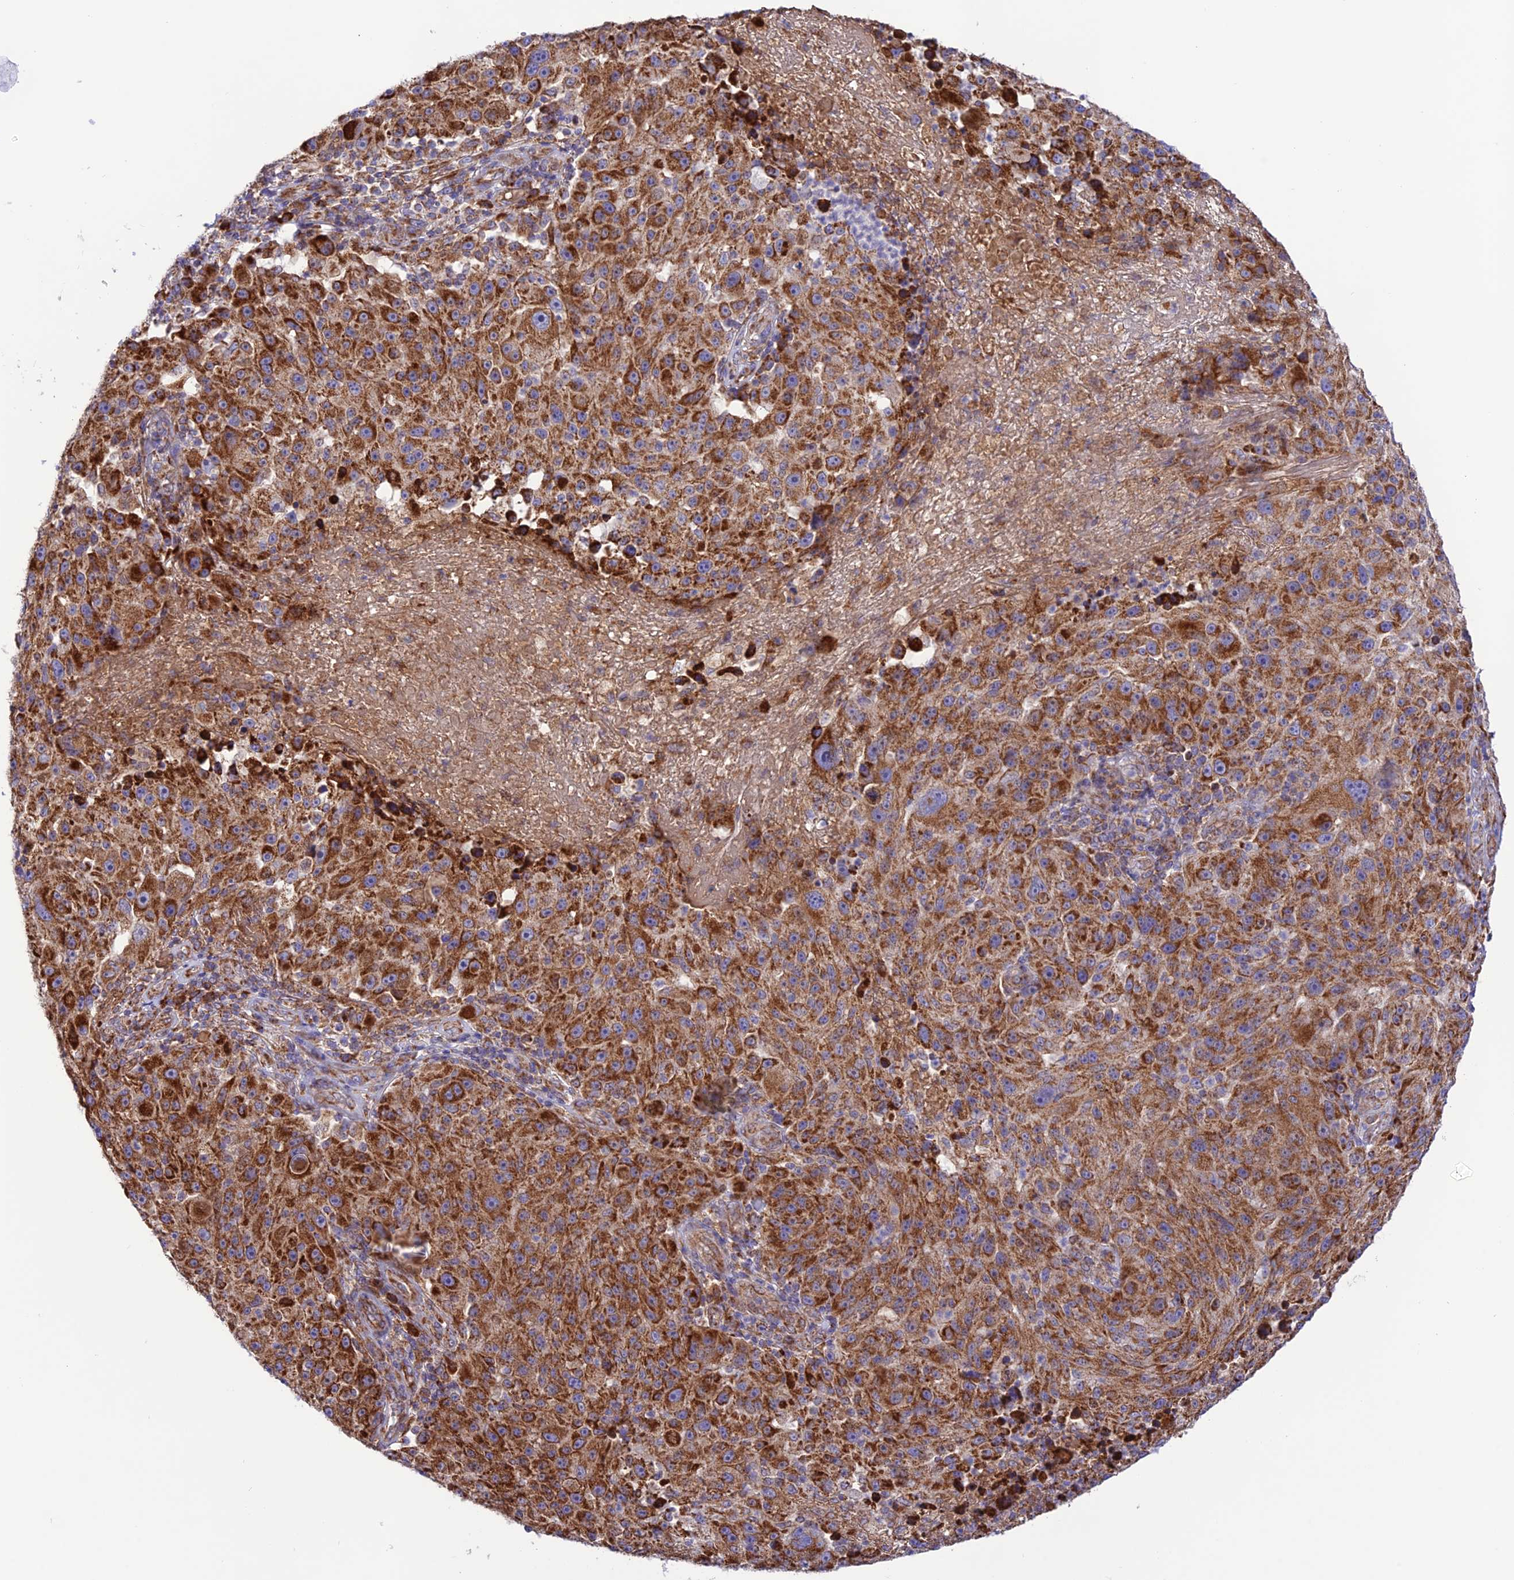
{"staining": {"intensity": "strong", "quantity": ">75%", "location": "cytoplasmic/membranous"}, "tissue": "melanoma", "cell_type": "Tumor cells", "image_type": "cancer", "snomed": [{"axis": "morphology", "description": "Malignant melanoma, NOS"}, {"axis": "topography", "description": "Skin"}], "caption": "Protein analysis of melanoma tissue reveals strong cytoplasmic/membranous staining in about >75% of tumor cells.", "gene": "UAP1L1", "patient": {"sex": "male", "age": 53}}